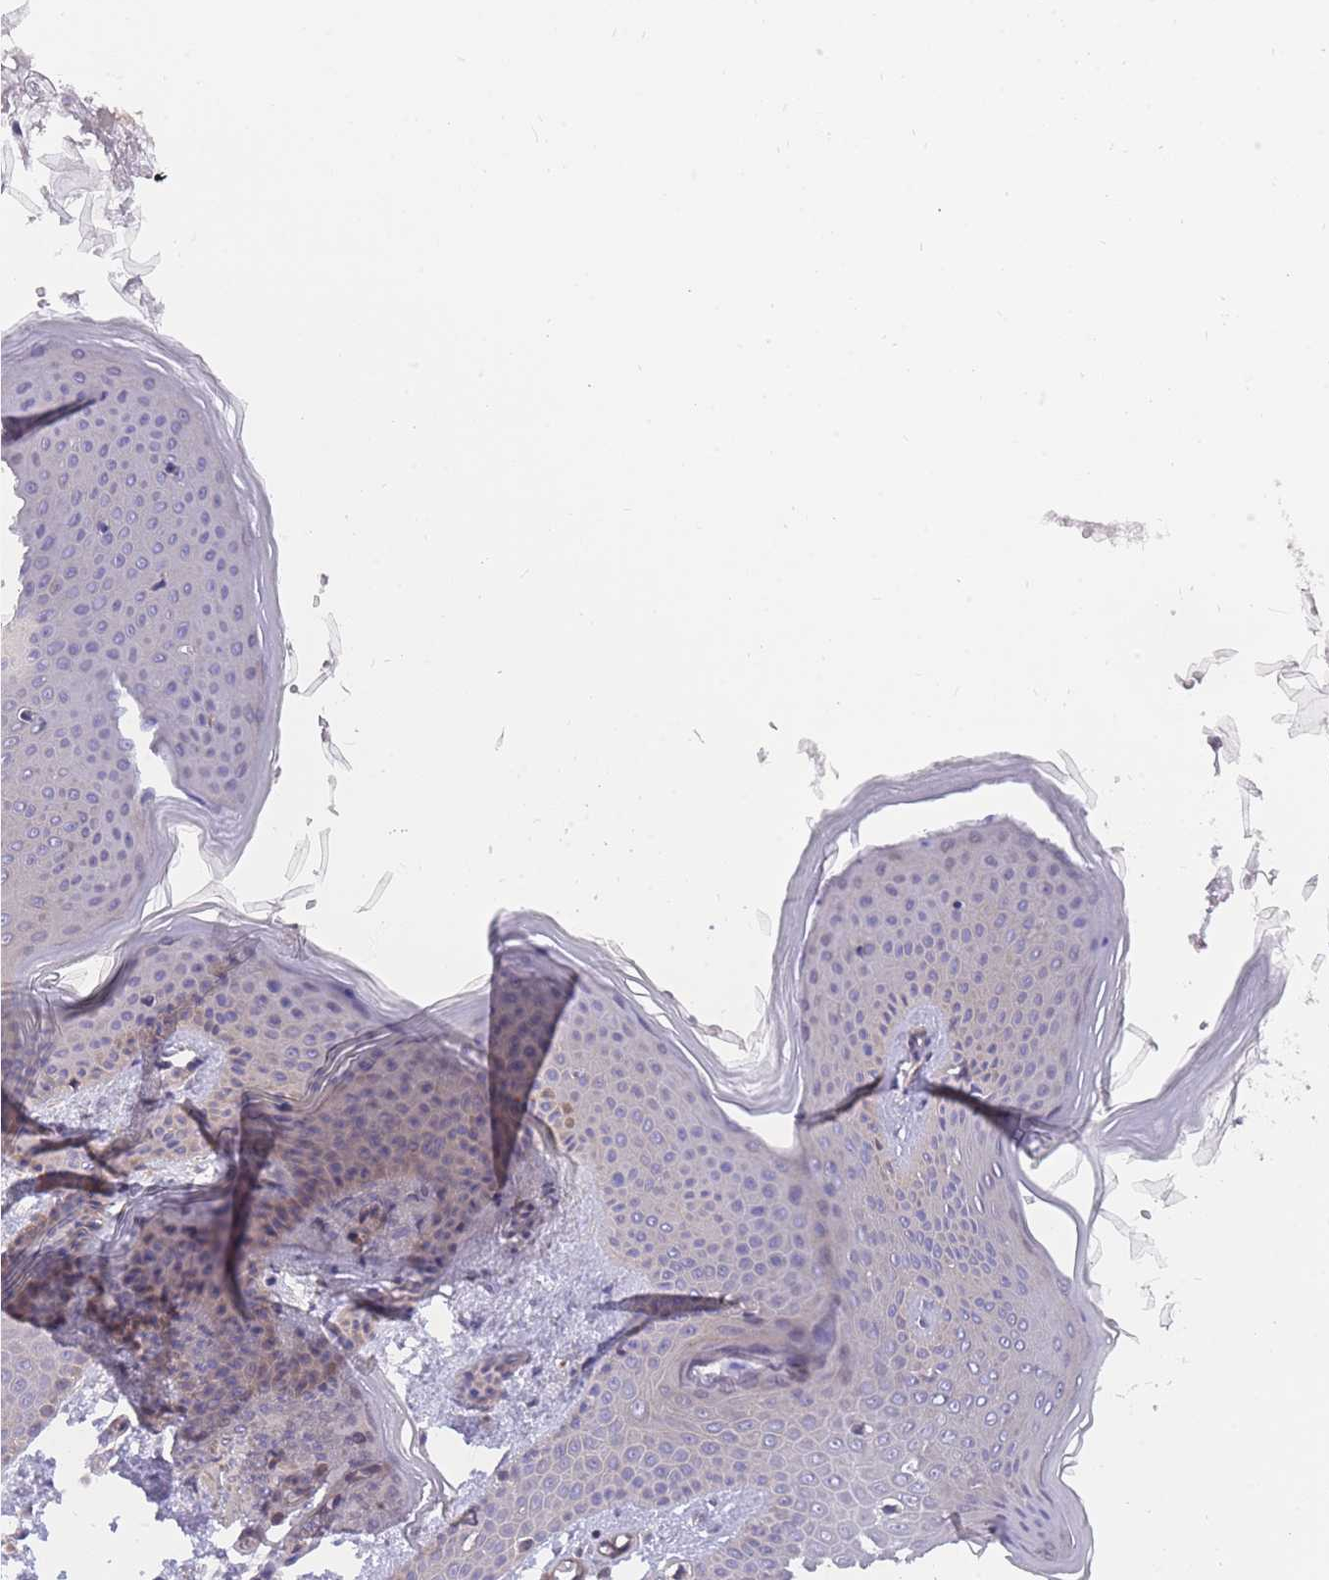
{"staining": {"intensity": "negative", "quantity": "none", "location": "none"}, "tissue": "skin", "cell_type": "Fibroblasts", "image_type": "normal", "snomed": [{"axis": "morphology", "description": "Normal tissue, NOS"}, {"axis": "topography", "description": "Skin"}], "caption": "Micrograph shows no significant protein staining in fibroblasts of unremarkable skin.", "gene": "UBE2NL", "patient": {"sex": "male", "age": 36}}